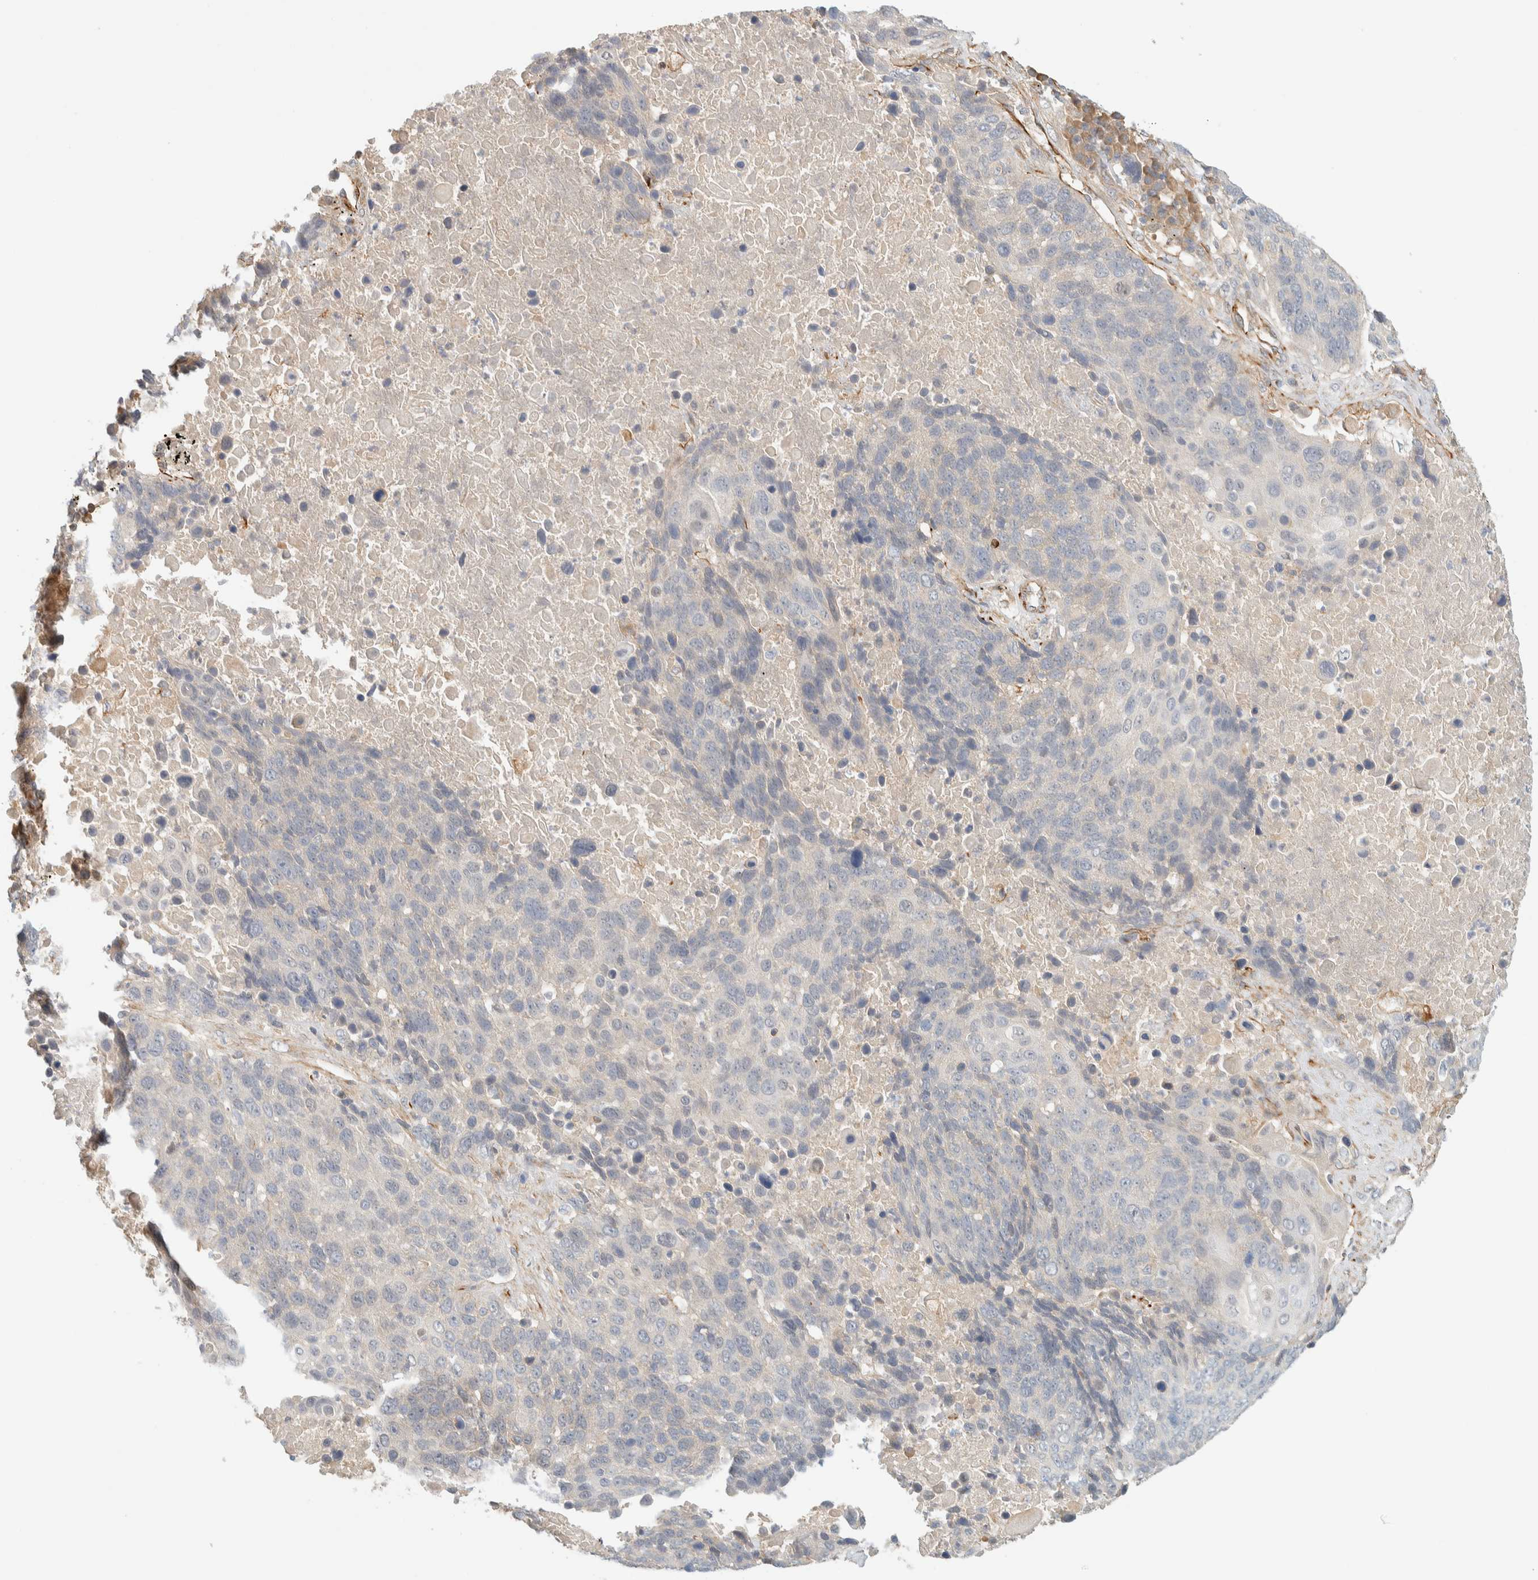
{"staining": {"intensity": "negative", "quantity": "none", "location": "none"}, "tissue": "lung cancer", "cell_type": "Tumor cells", "image_type": "cancer", "snomed": [{"axis": "morphology", "description": "Squamous cell carcinoma, NOS"}, {"axis": "topography", "description": "Lung"}], "caption": "High magnification brightfield microscopy of lung cancer stained with DAB (3,3'-diaminobenzidine) (brown) and counterstained with hematoxylin (blue): tumor cells show no significant expression.", "gene": "FAT1", "patient": {"sex": "male", "age": 66}}